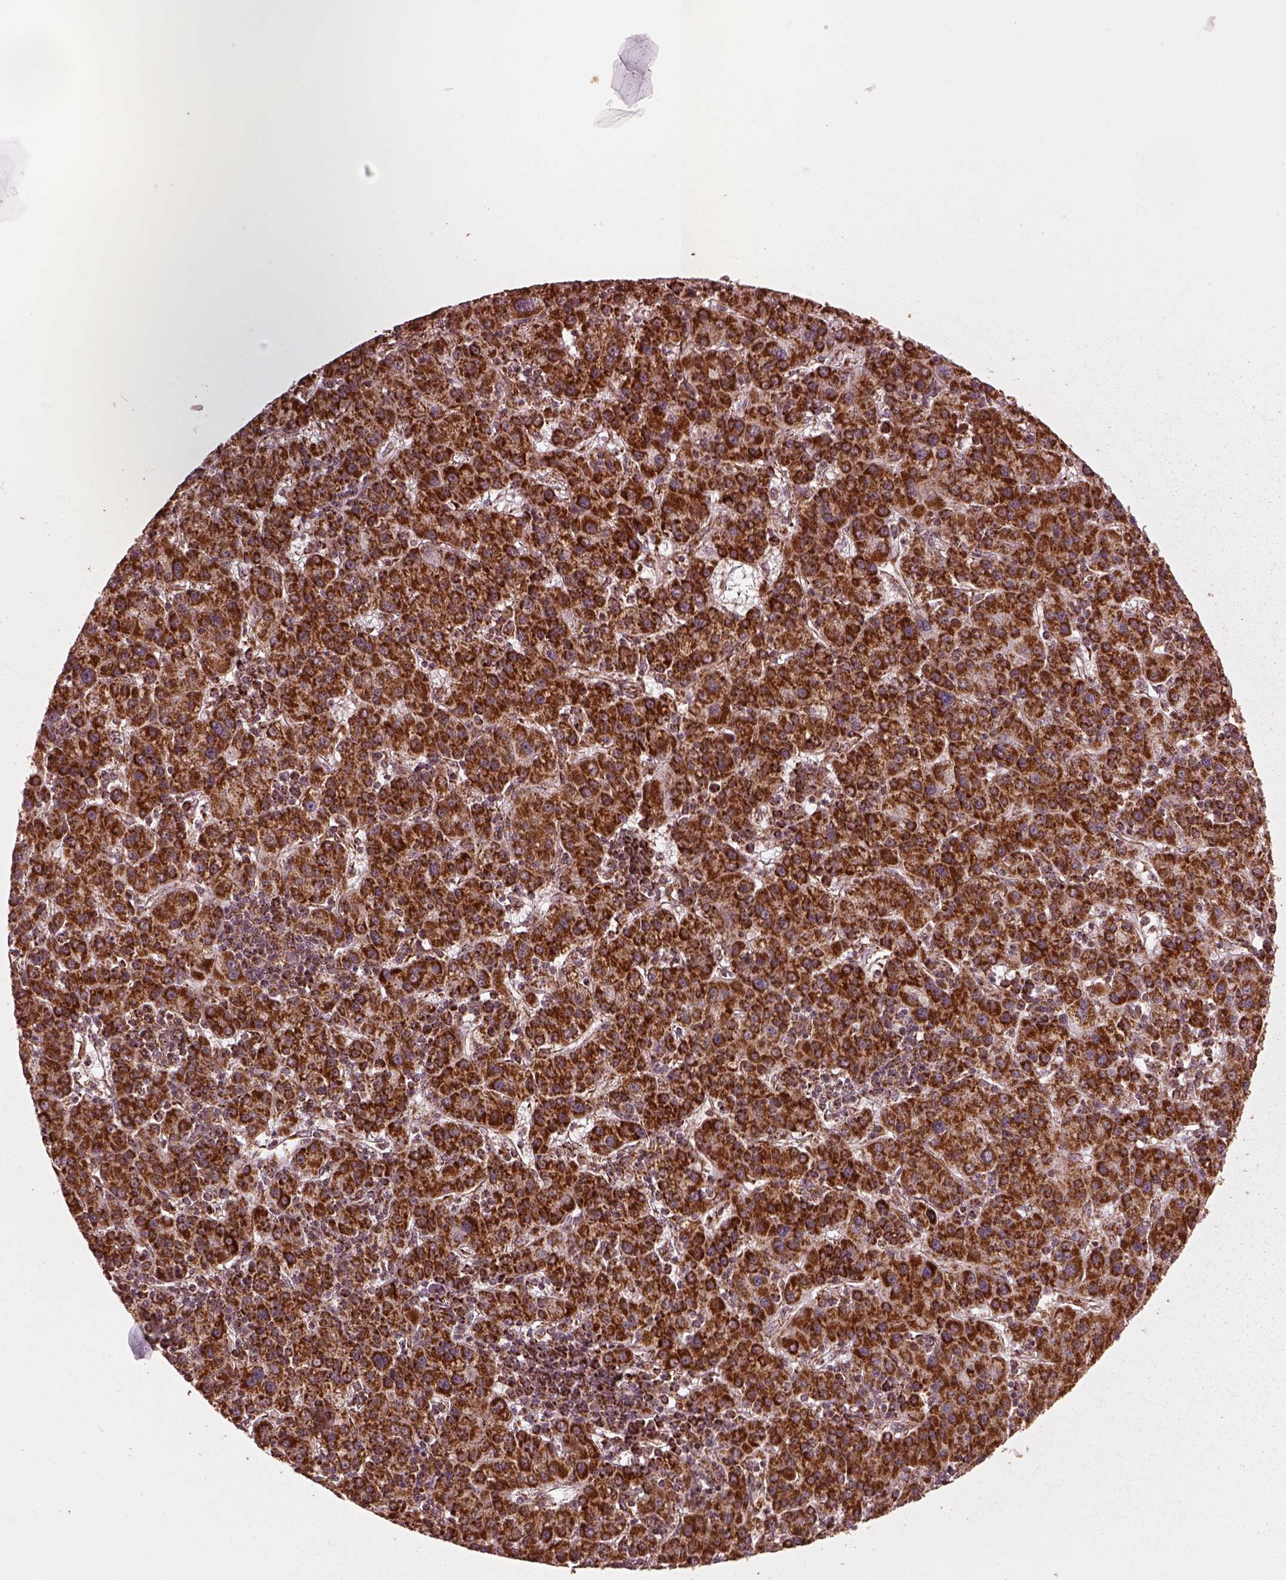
{"staining": {"intensity": "strong", "quantity": ">75%", "location": "cytoplasmic/membranous"}, "tissue": "liver cancer", "cell_type": "Tumor cells", "image_type": "cancer", "snomed": [{"axis": "morphology", "description": "Carcinoma, Hepatocellular, NOS"}, {"axis": "topography", "description": "Liver"}], "caption": "The histopathology image exhibits immunohistochemical staining of liver cancer. There is strong cytoplasmic/membranous staining is identified in about >75% of tumor cells.", "gene": "NDUFB10", "patient": {"sex": "female", "age": 60}}